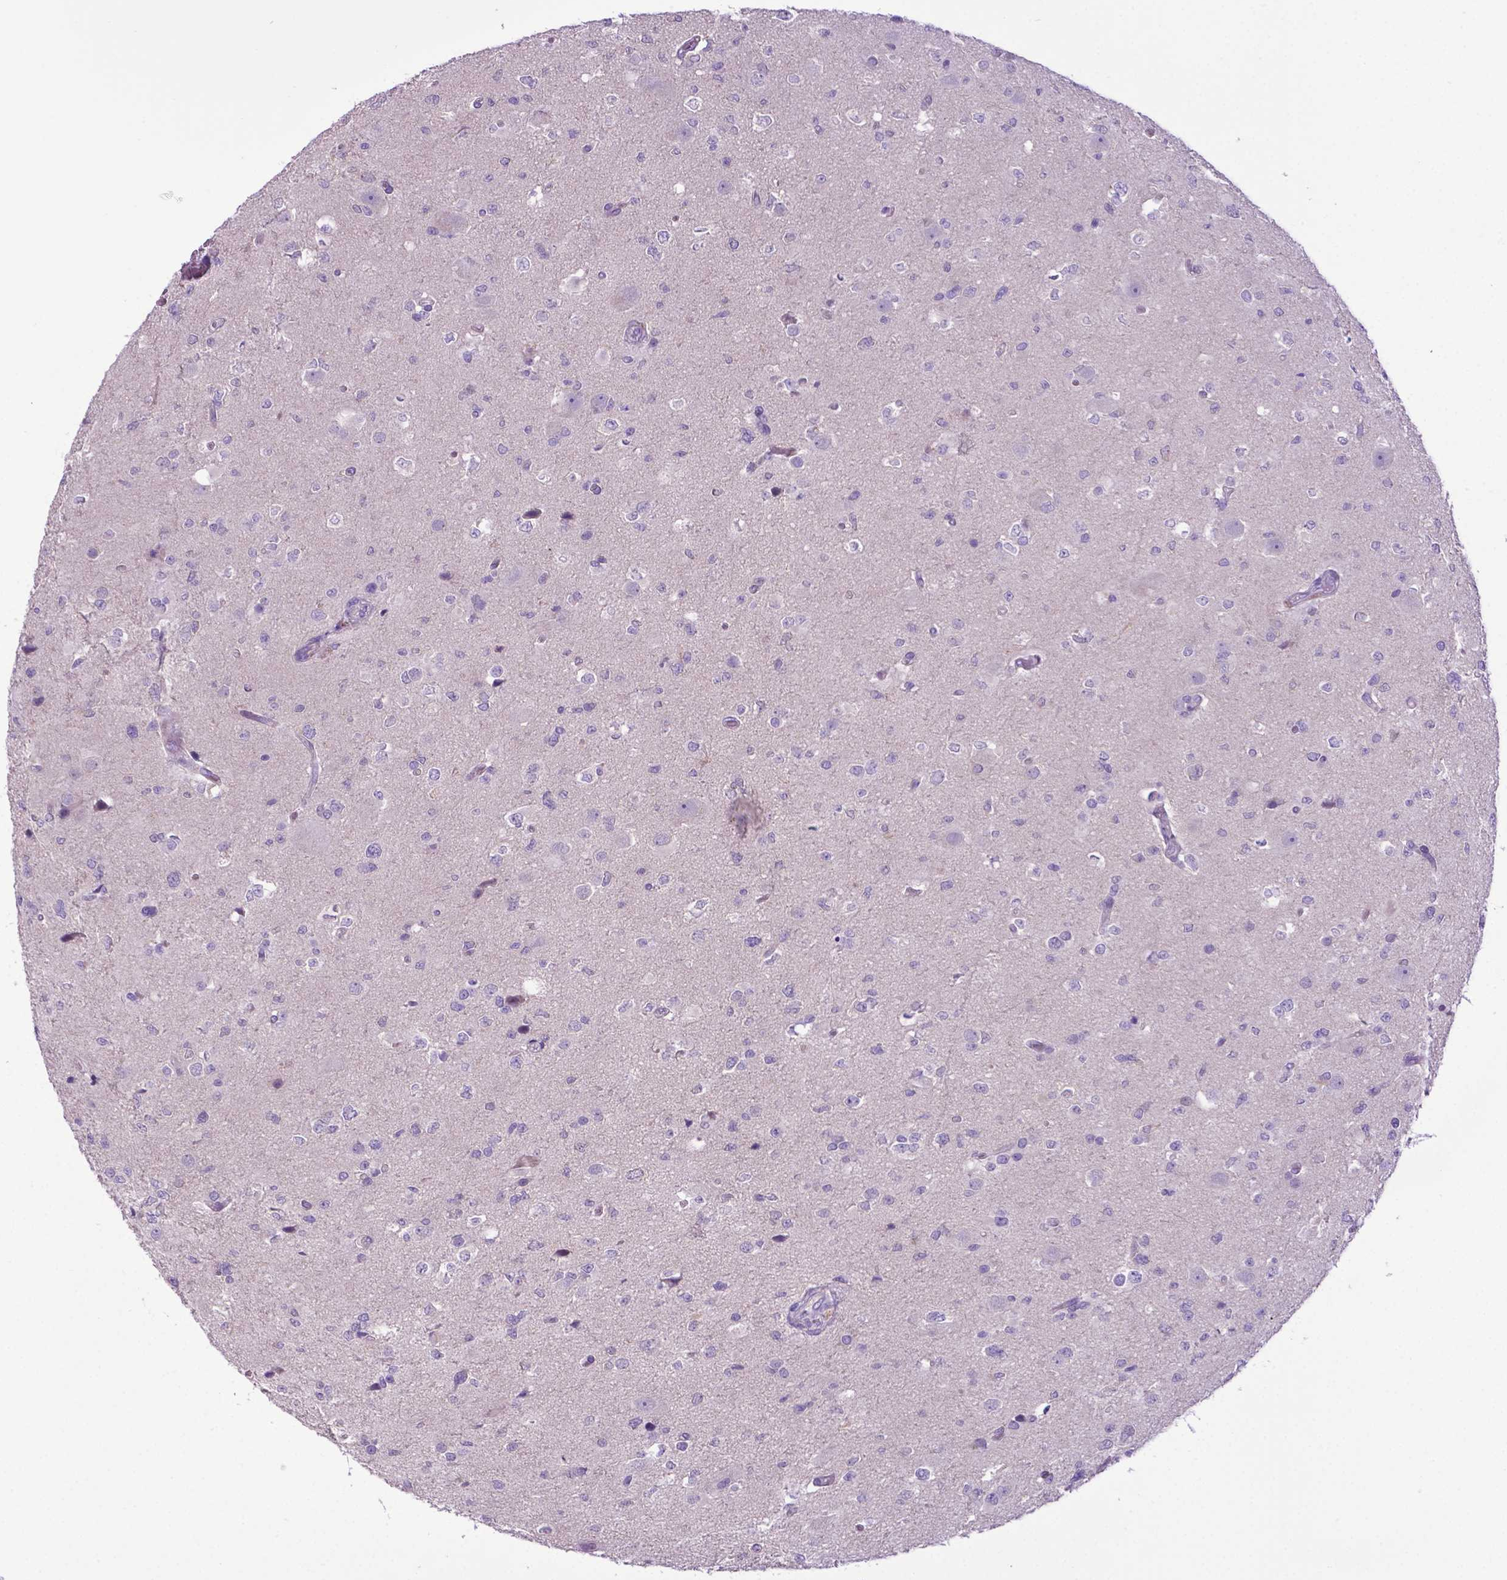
{"staining": {"intensity": "negative", "quantity": "none", "location": "none"}, "tissue": "glioma", "cell_type": "Tumor cells", "image_type": "cancer", "snomed": [{"axis": "morphology", "description": "Glioma, malignant, Low grade"}, {"axis": "topography", "description": "Brain"}], "caption": "Tumor cells show no significant protein positivity in glioma.", "gene": "ADRA2B", "patient": {"sex": "female", "age": 32}}